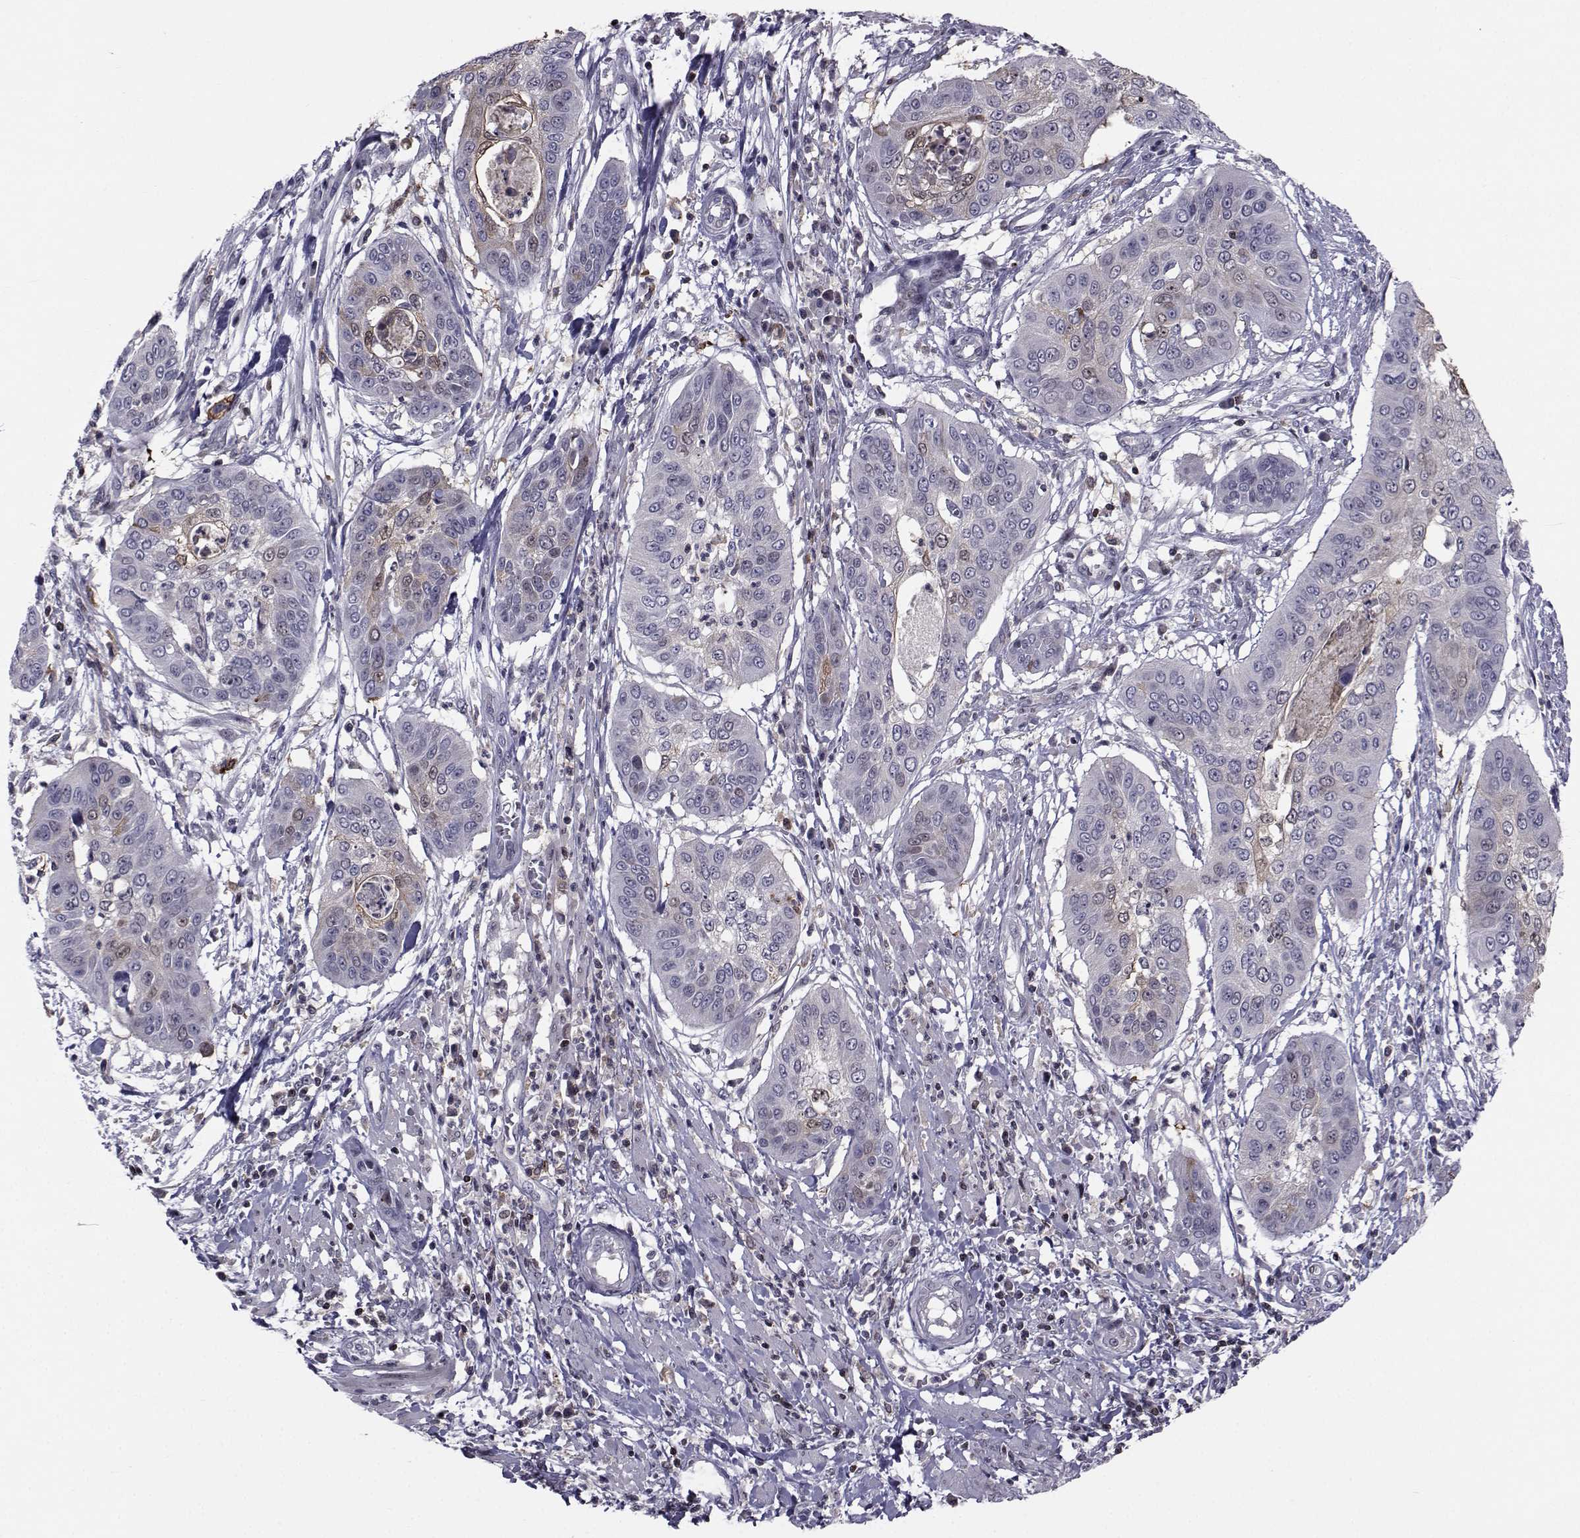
{"staining": {"intensity": "weak", "quantity": "<25%", "location": "cytoplasmic/membranous"}, "tissue": "cervical cancer", "cell_type": "Tumor cells", "image_type": "cancer", "snomed": [{"axis": "morphology", "description": "Squamous cell carcinoma, NOS"}, {"axis": "topography", "description": "Cervix"}], "caption": "An image of human cervical squamous cell carcinoma is negative for staining in tumor cells. (DAB (3,3'-diaminobenzidine) immunohistochemistry with hematoxylin counter stain).", "gene": "PCP4L1", "patient": {"sex": "female", "age": 39}}